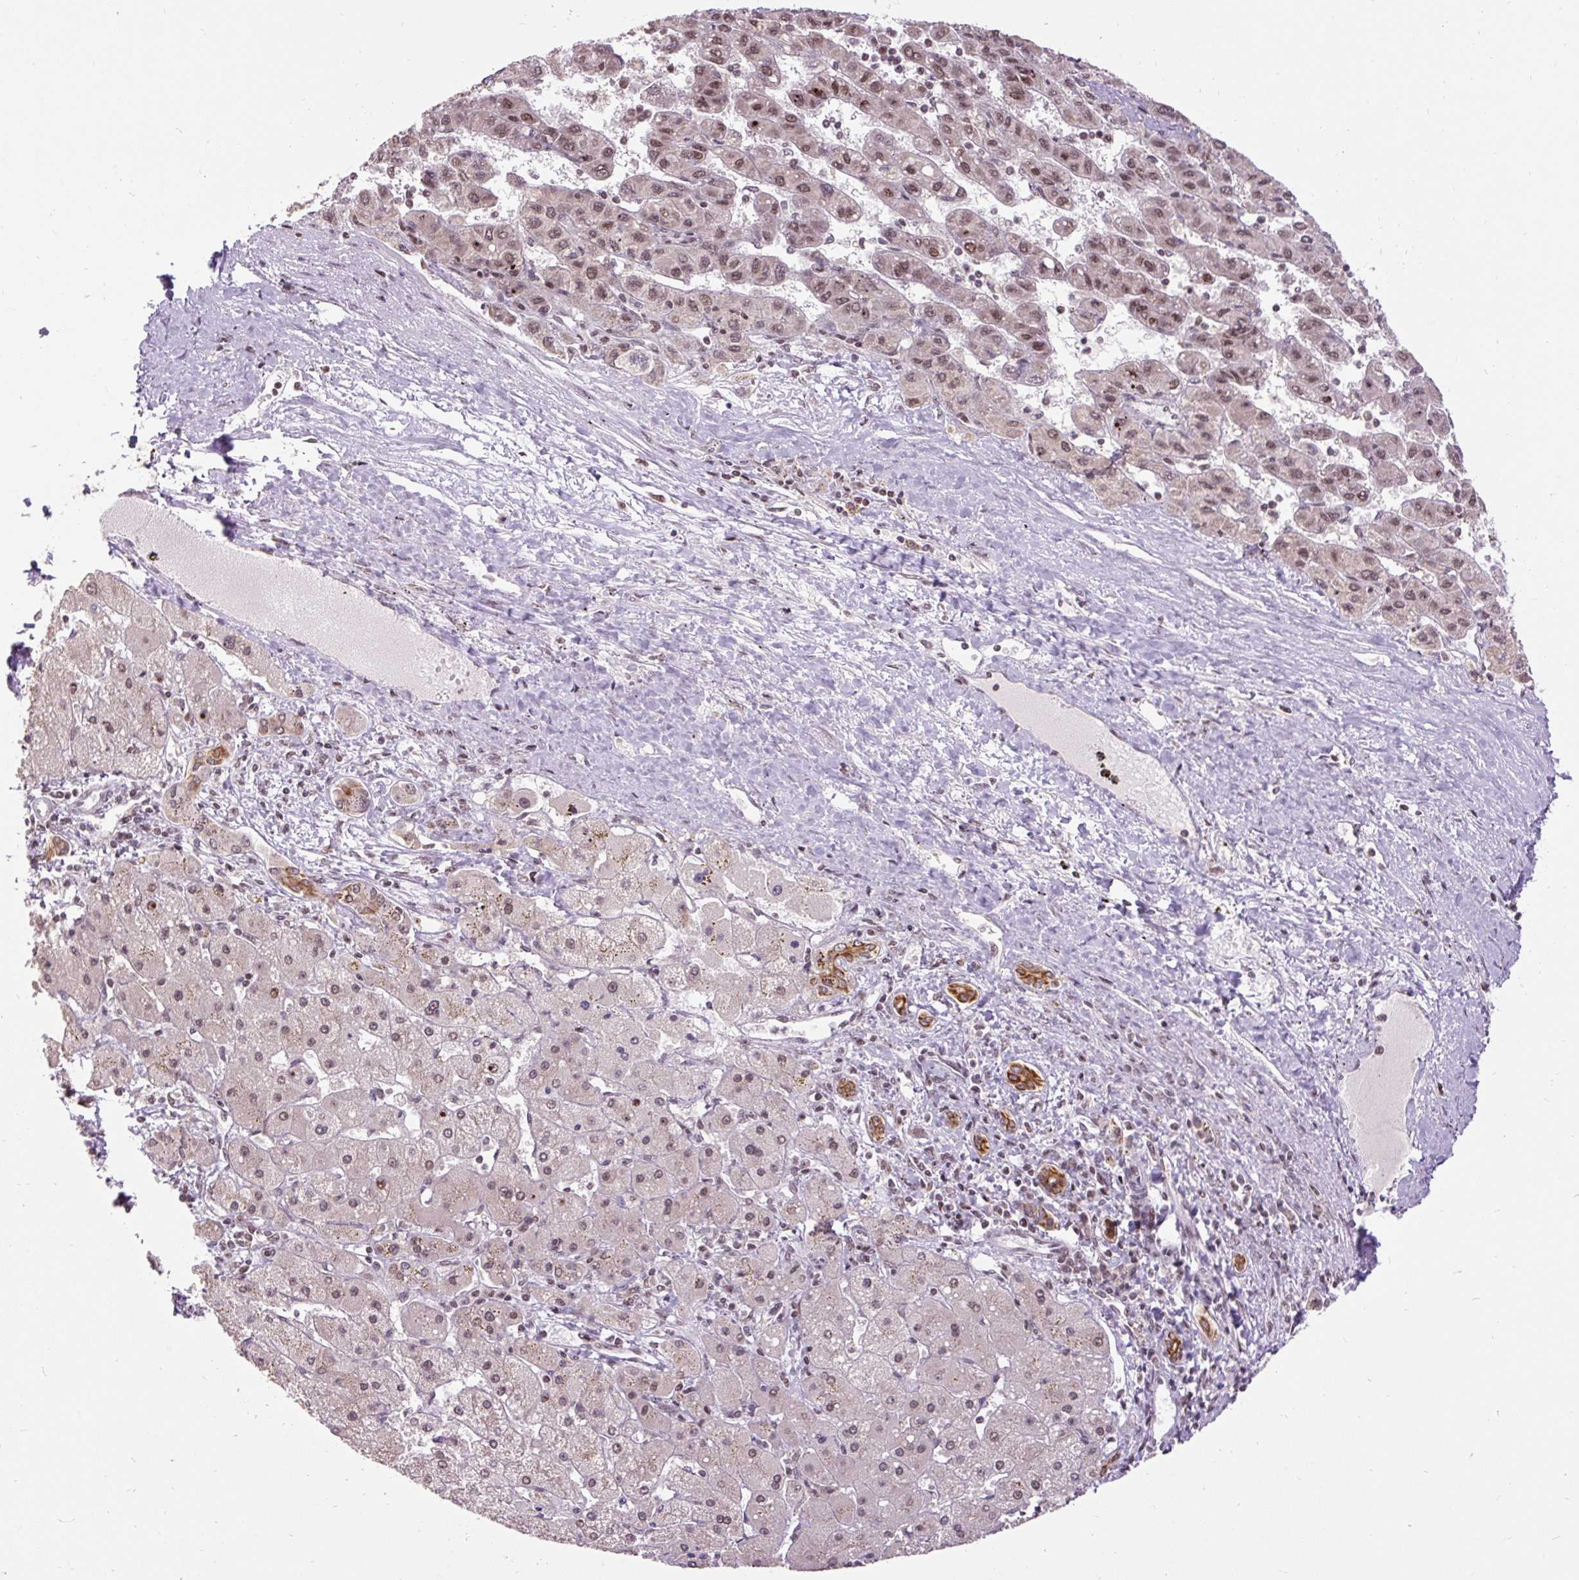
{"staining": {"intensity": "moderate", "quantity": ">75%", "location": "nuclear"}, "tissue": "liver cancer", "cell_type": "Tumor cells", "image_type": "cancer", "snomed": [{"axis": "morphology", "description": "Carcinoma, Hepatocellular, NOS"}, {"axis": "topography", "description": "Liver"}], "caption": "The micrograph shows staining of liver cancer (hepatocellular carcinoma), revealing moderate nuclear protein staining (brown color) within tumor cells.", "gene": "ZNF672", "patient": {"sex": "female", "age": 82}}